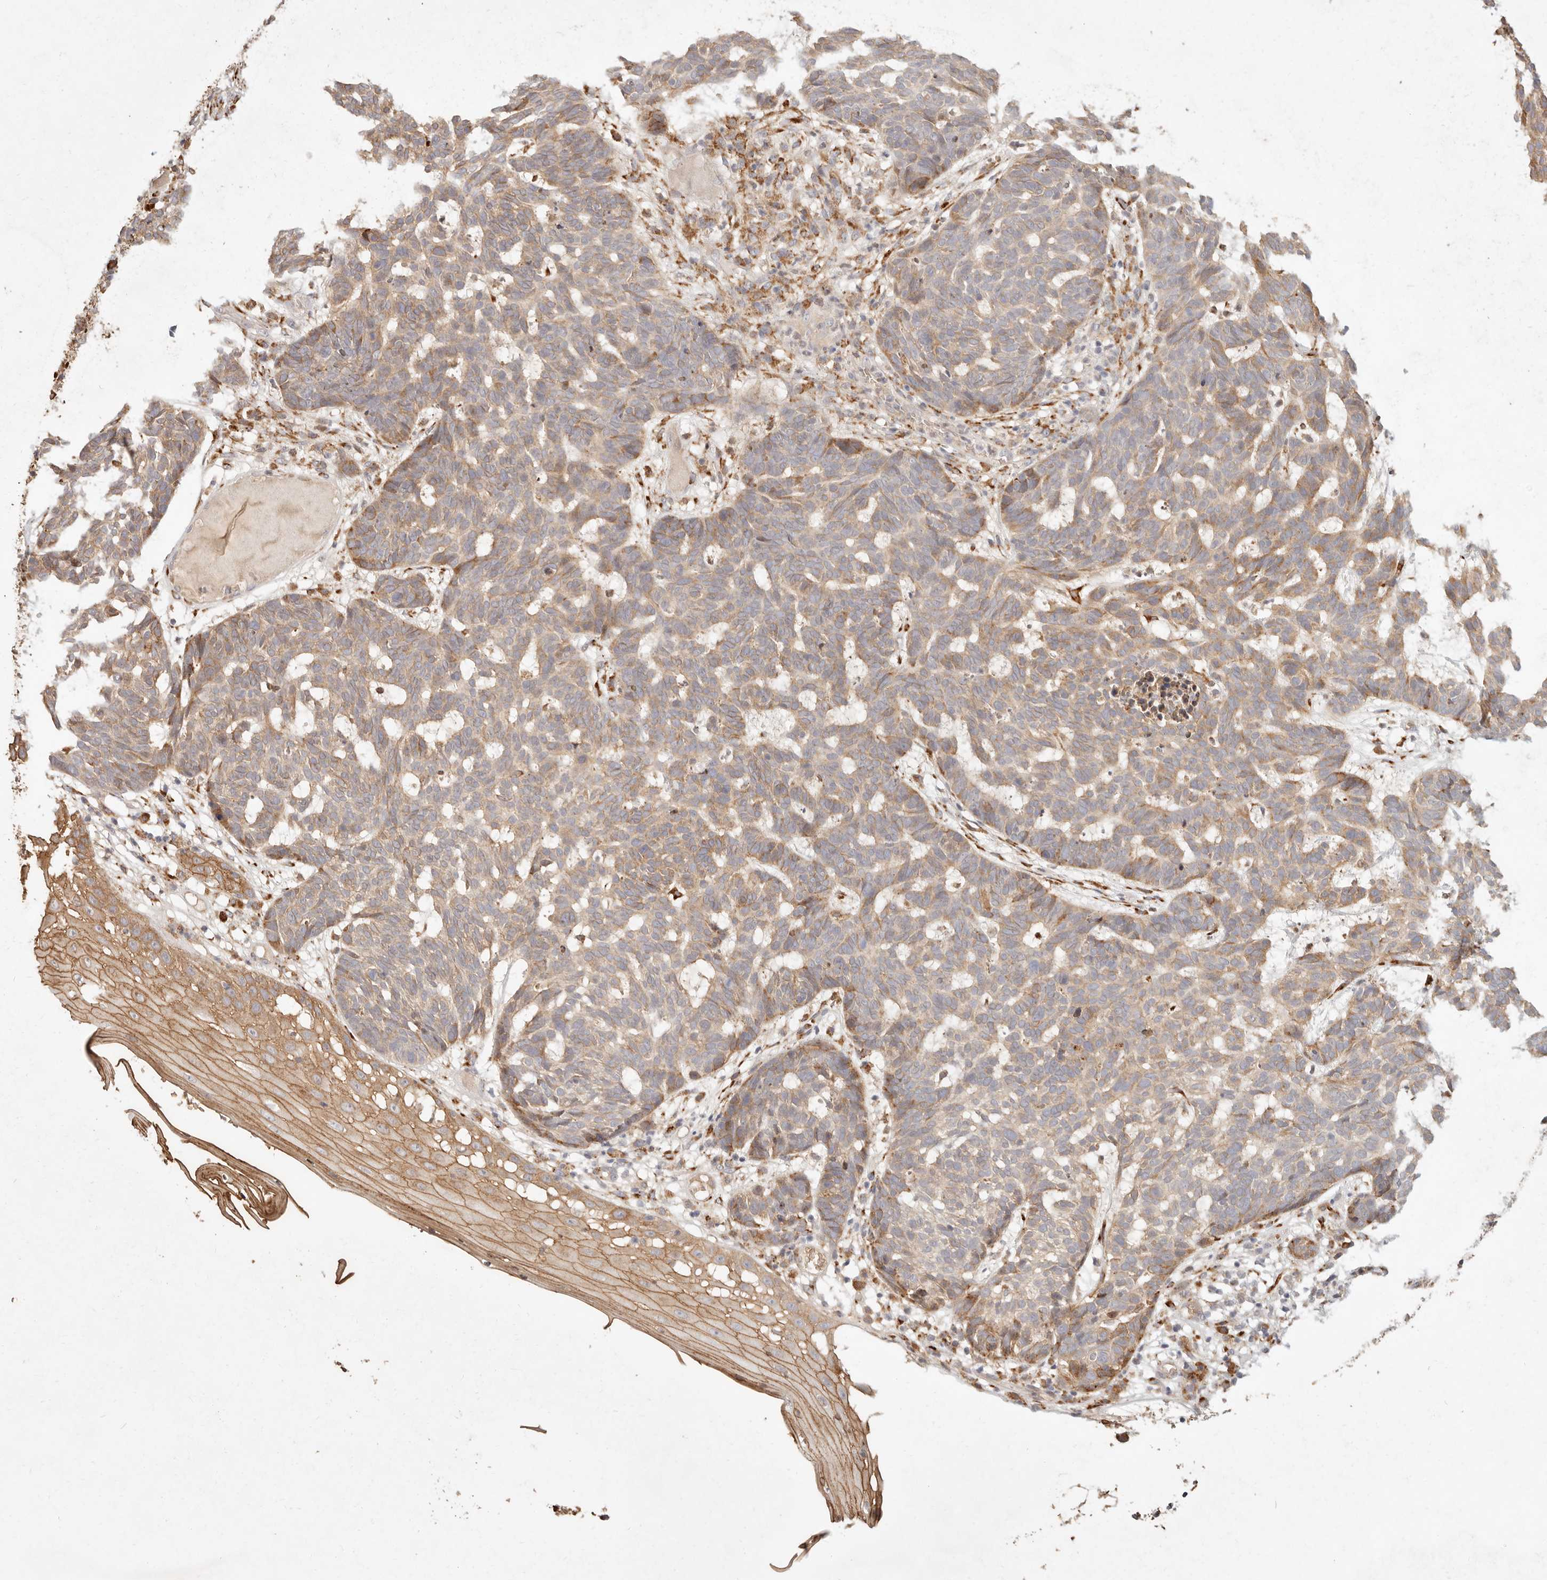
{"staining": {"intensity": "moderate", "quantity": ">75%", "location": "cytoplasmic/membranous"}, "tissue": "skin cancer", "cell_type": "Tumor cells", "image_type": "cancer", "snomed": [{"axis": "morphology", "description": "Basal cell carcinoma"}, {"axis": "topography", "description": "Skin"}], "caption": "An image of human basal cell carcinoma (skin) stained for a protein displays moderate cytoplasmic/membranous brown staining in tumor cells.", "gene": "C1orf127", "patient": {"sex": "male", "age": 85}}